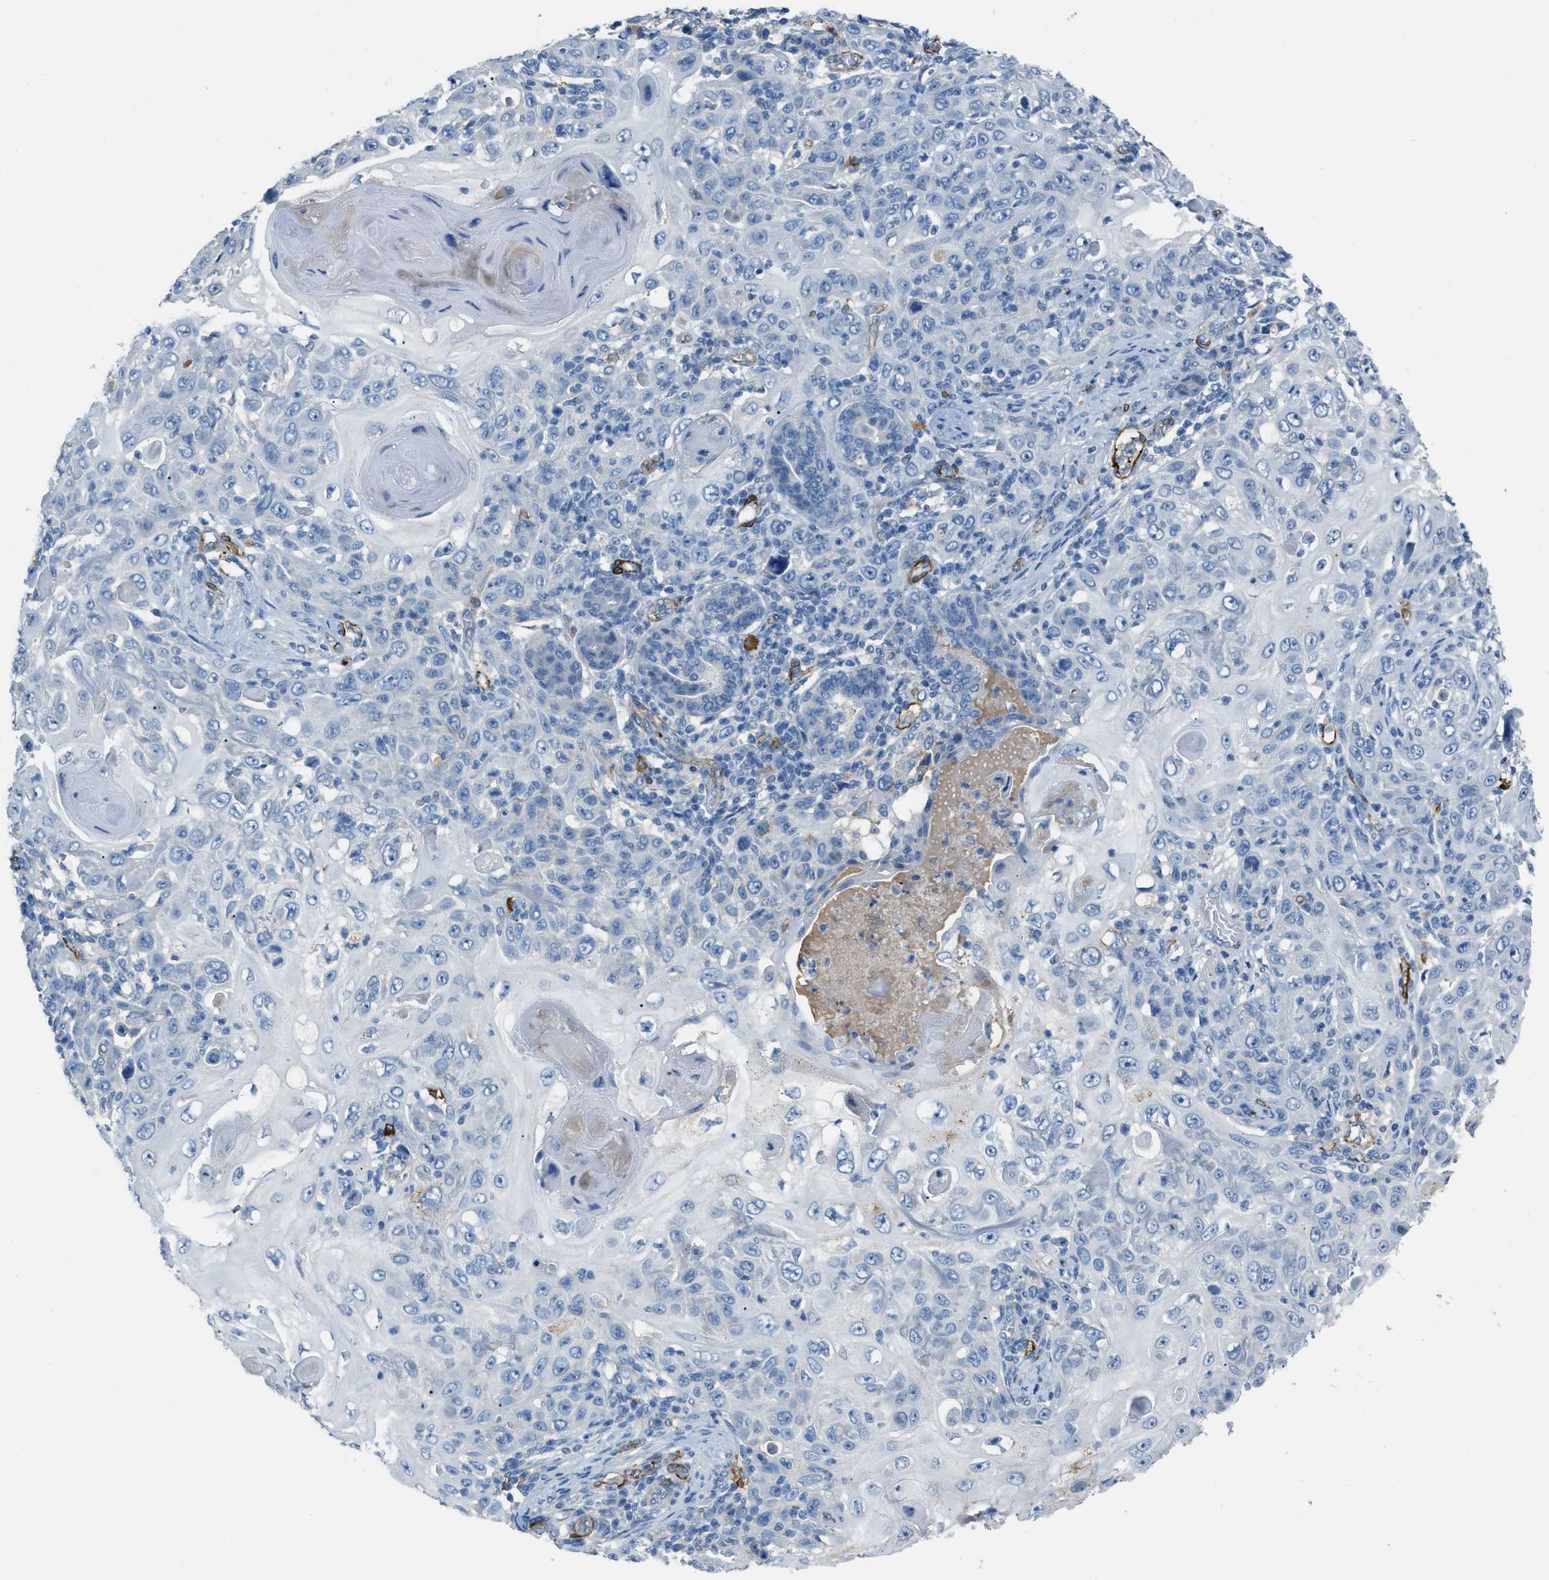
{"staining": {"intensity": "negative", "quantity": "none", "location": "none"}, "tissue": "skin cancer", "cell_type": "Tumor cells", "image_type": "cancer", "snomed": [{"axis": "morphology", "description": "Squamous cell carcinoma, NOS"}, {"axis": "topography", "description": "Skin"}], "caption": "High power microscopy image of an immunohistochemistry image of squamous cell carcinoma (skin), revealing no significant expression in tumor cells.", "gene": "SLC22A15", "patient": {"sex": "female", "age": 88}}